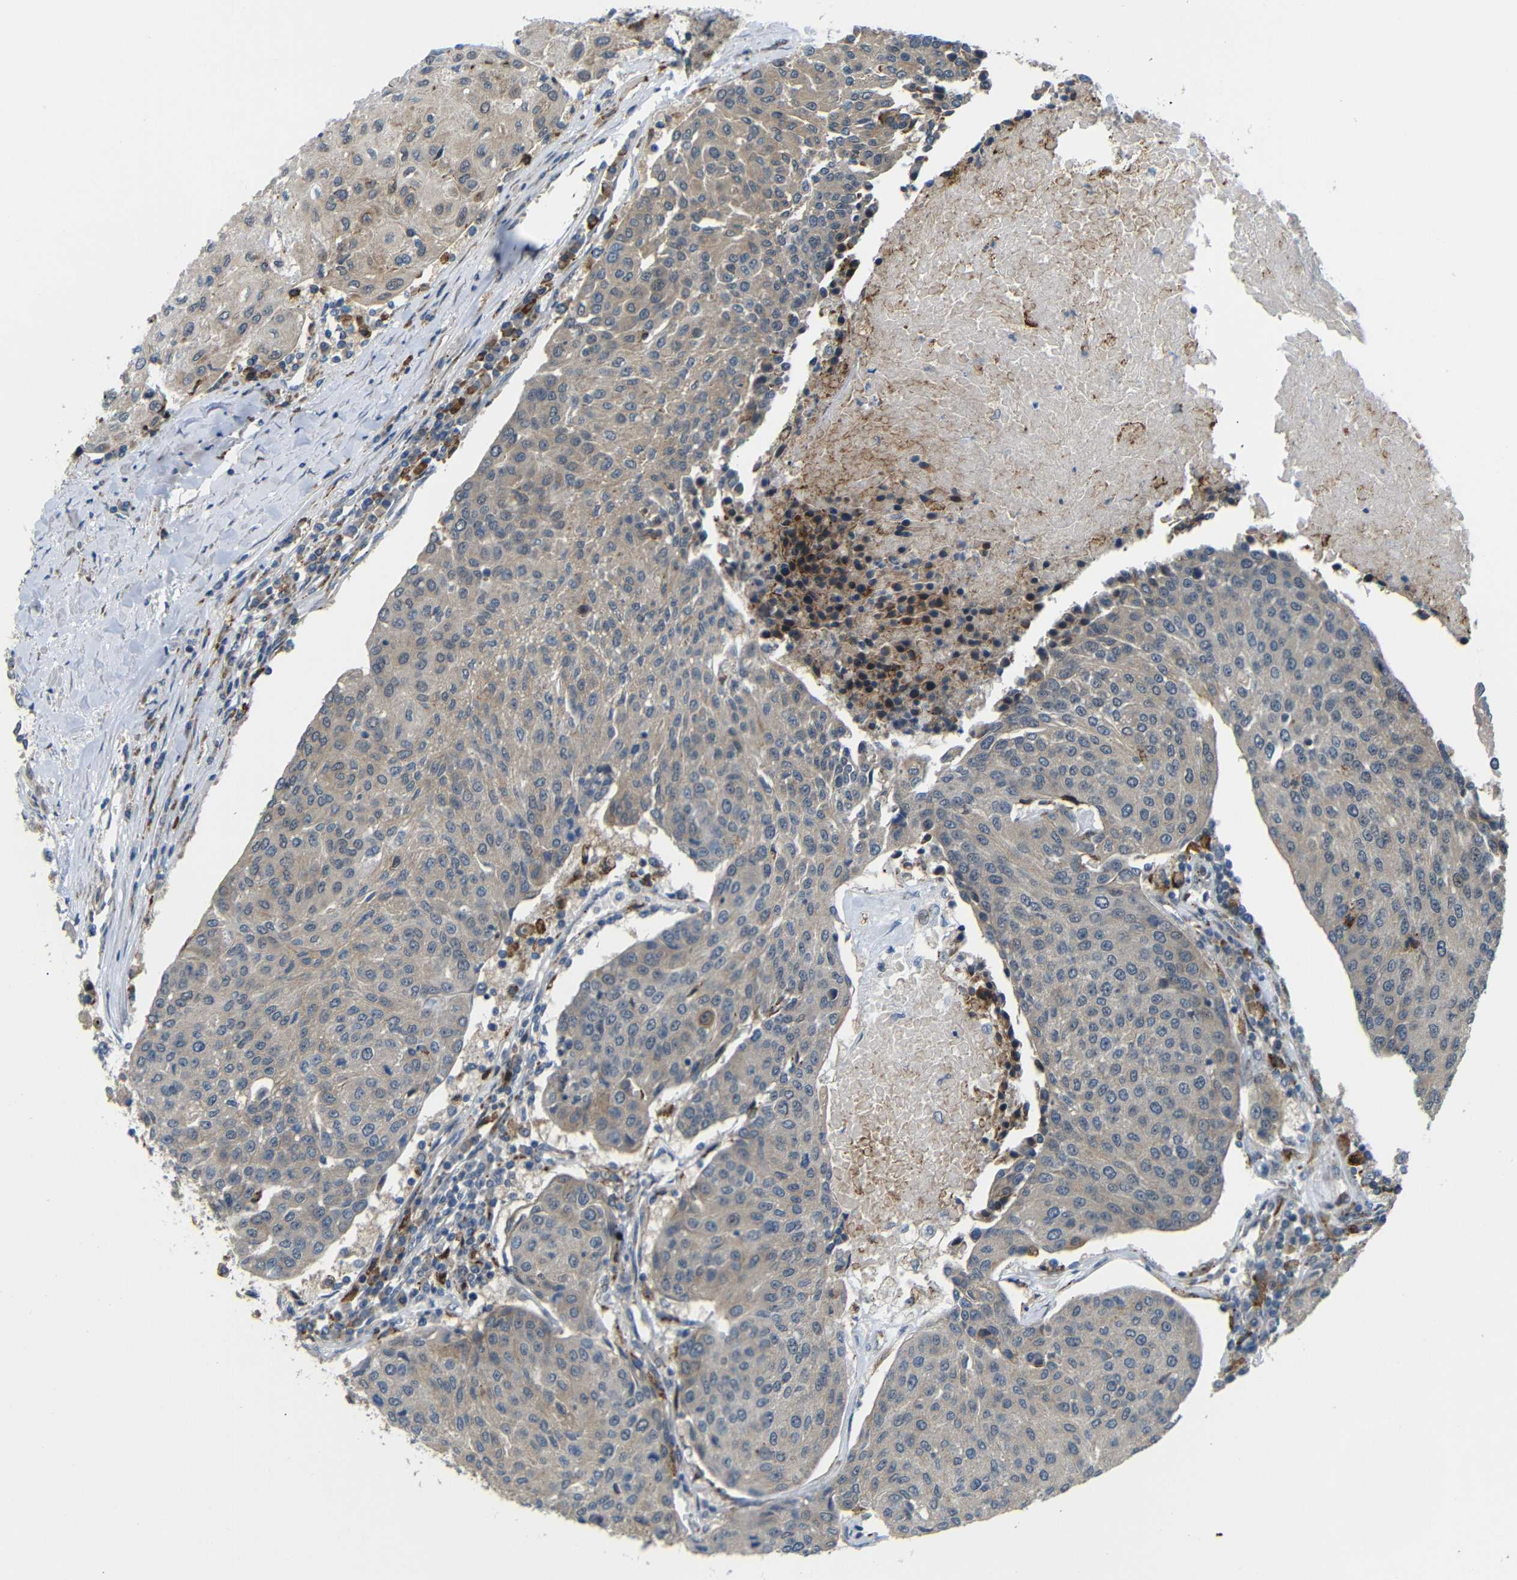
{"staining": {"intensity": "weak", "quantity": "25%-75%", "location": "cytoplasmic/membranous"}, "tissue": "urothelial cancer", "cell_type": "Tumor cells", "image_type": "cancer", "snomed": [{"axis": "morphology", "description": "Urothelial carcinoma, High grade"}, {"axis": "topography", "description": "Urinary bladder"}], "caption": "Brown immunohistochemical staining in human urothelial cancer demonstrates weak cytoplasmic/membranous positivity in about 25%-75% of tumor cells.", "gene": "SYDE1", "patient": {"sex": "female", "age": 85}}